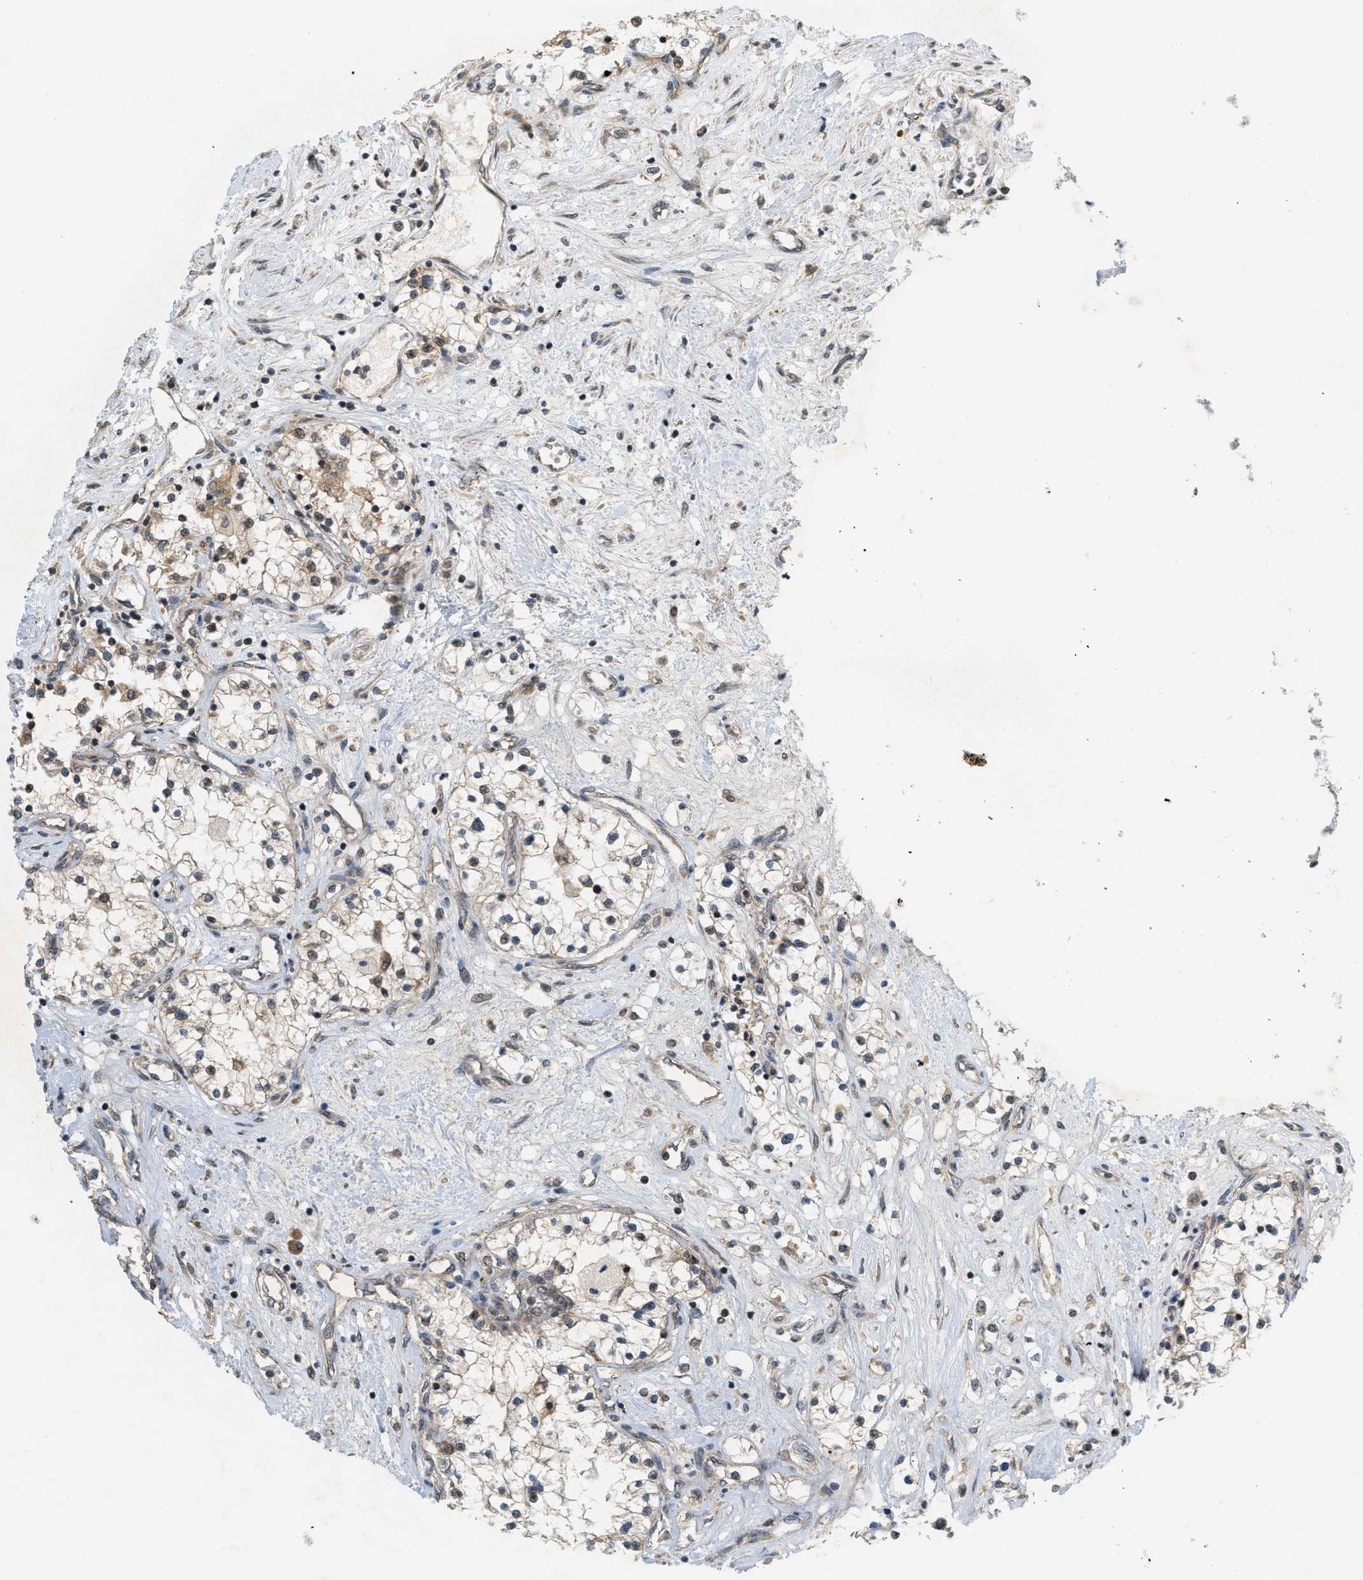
{"staining": {"intensity": "weak", "quantity": "25%-75%", "location": "cytoplasmic/membranous"}, "tissue": "renal cancer", "cell_type": "Tumor cells", "image_type": "cancer", "snomed": [{"axis": "morphology", "description": "Adenocarcinoma, NOS"}, {"axis": "topography", "description": "Kidney"}], "caption": "A brown stain shows weak cytoplasmic/membranous positivity of a protein in adenocarcinoma (renal) tumor cells.", "gene": "PRKD1", "patient": {"sex": "male", "age": 68}}